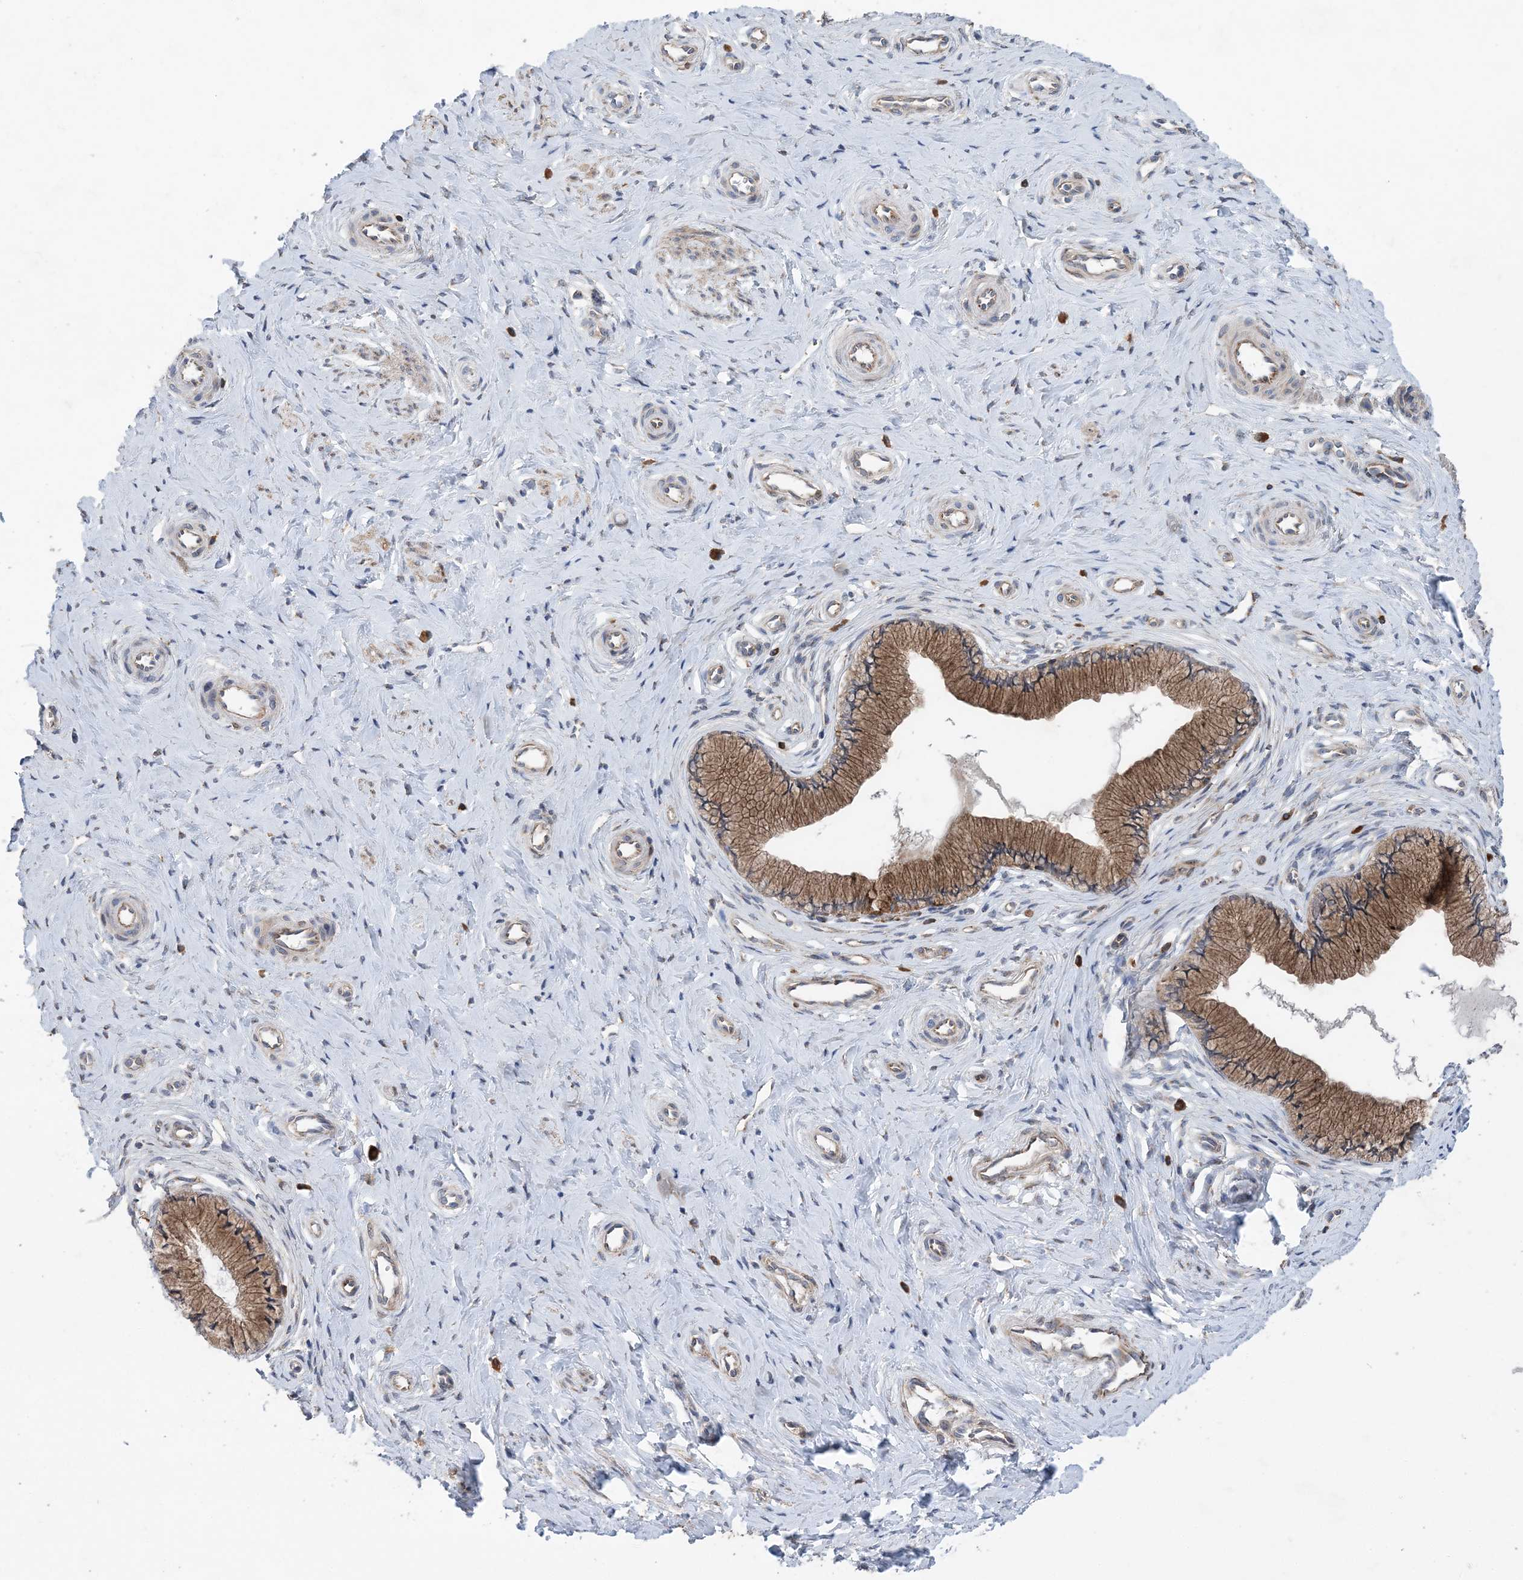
{"staining": {"intensity": "moderate", "quantity": ">75%", "location": "cytoplasmic/membranous"}, "tissue": "cervix", "cell_type": "Glandular cells", "image_type": "normal", "snomed": [{"axis": "morphology", "description": "Normal tissue, NOS"}, {"axis": "topography", "description": "Cervix"}], "caption": "A medium amount of moderate cytoplasmic/membranous staining is present in approximately >75% of glandular cells in unremarkable cervix.", "gene": "PTTG1IP", "patient": {"sex": "female", "age": 36}}